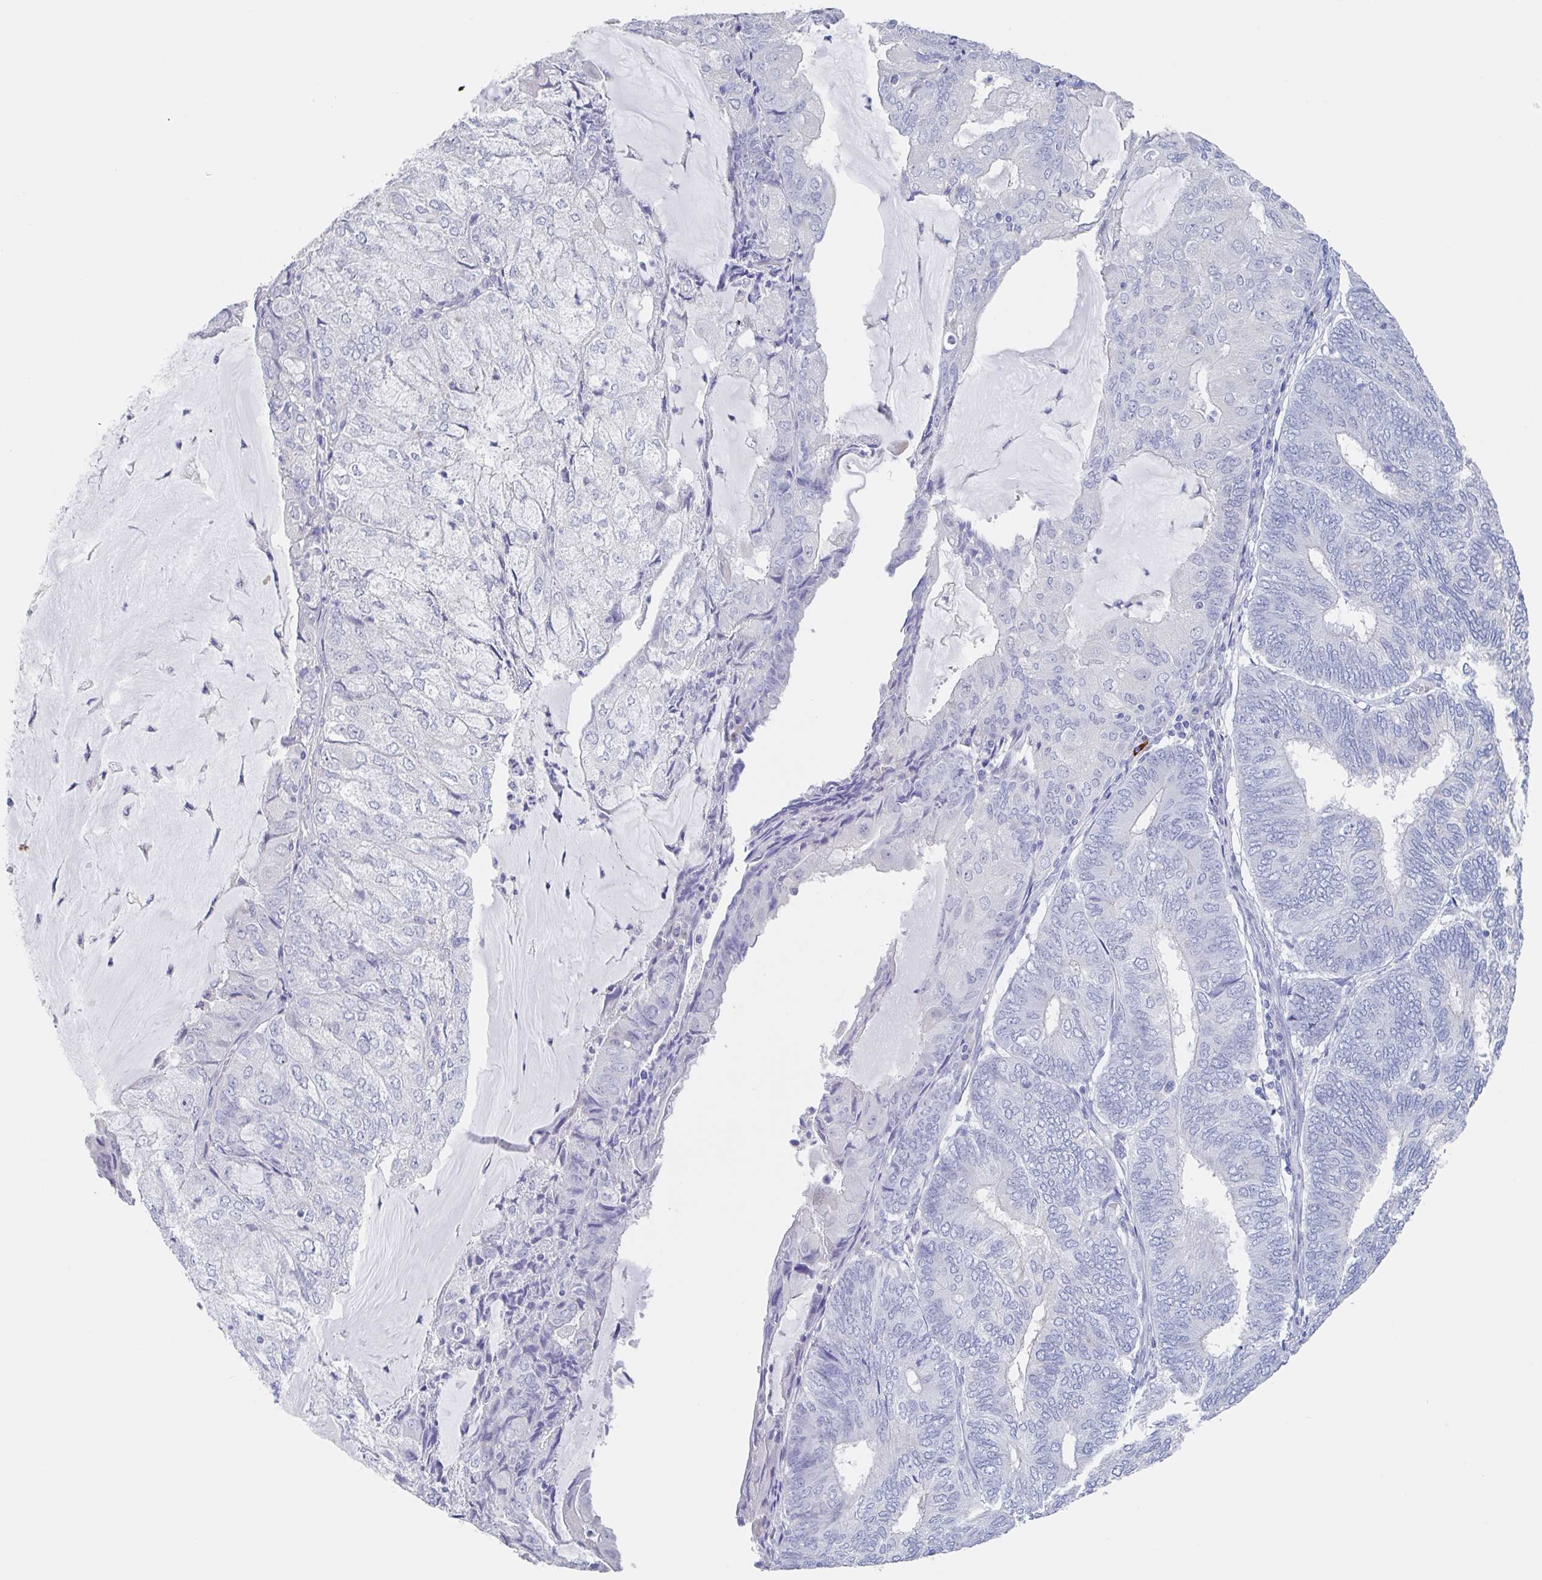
{"staining": {"intensity": "negative", "quantity": "none", "location": "none"}, "tissue": "endometrial cancer", "cell_type": "Tumor cells", "image_type": "cancer", "snomed": [{"axis": "morphology", "description": "Adenocarcinoma, NOS"}, {"axis": "topography", "description": "Endometrium"}], "caption": "High magnification brightfield microscopy of endometrial cancer (adenocarcinoma) stained with DAB (brown) and counterstained with hematoxylin (blue): tumor cells show no significant positivity. (DAB immunohistochemistry (IHC) with hematoxylin counter stain).", "gene": "NOXRED1", "patient": {"sex": "female", "age": 81}}